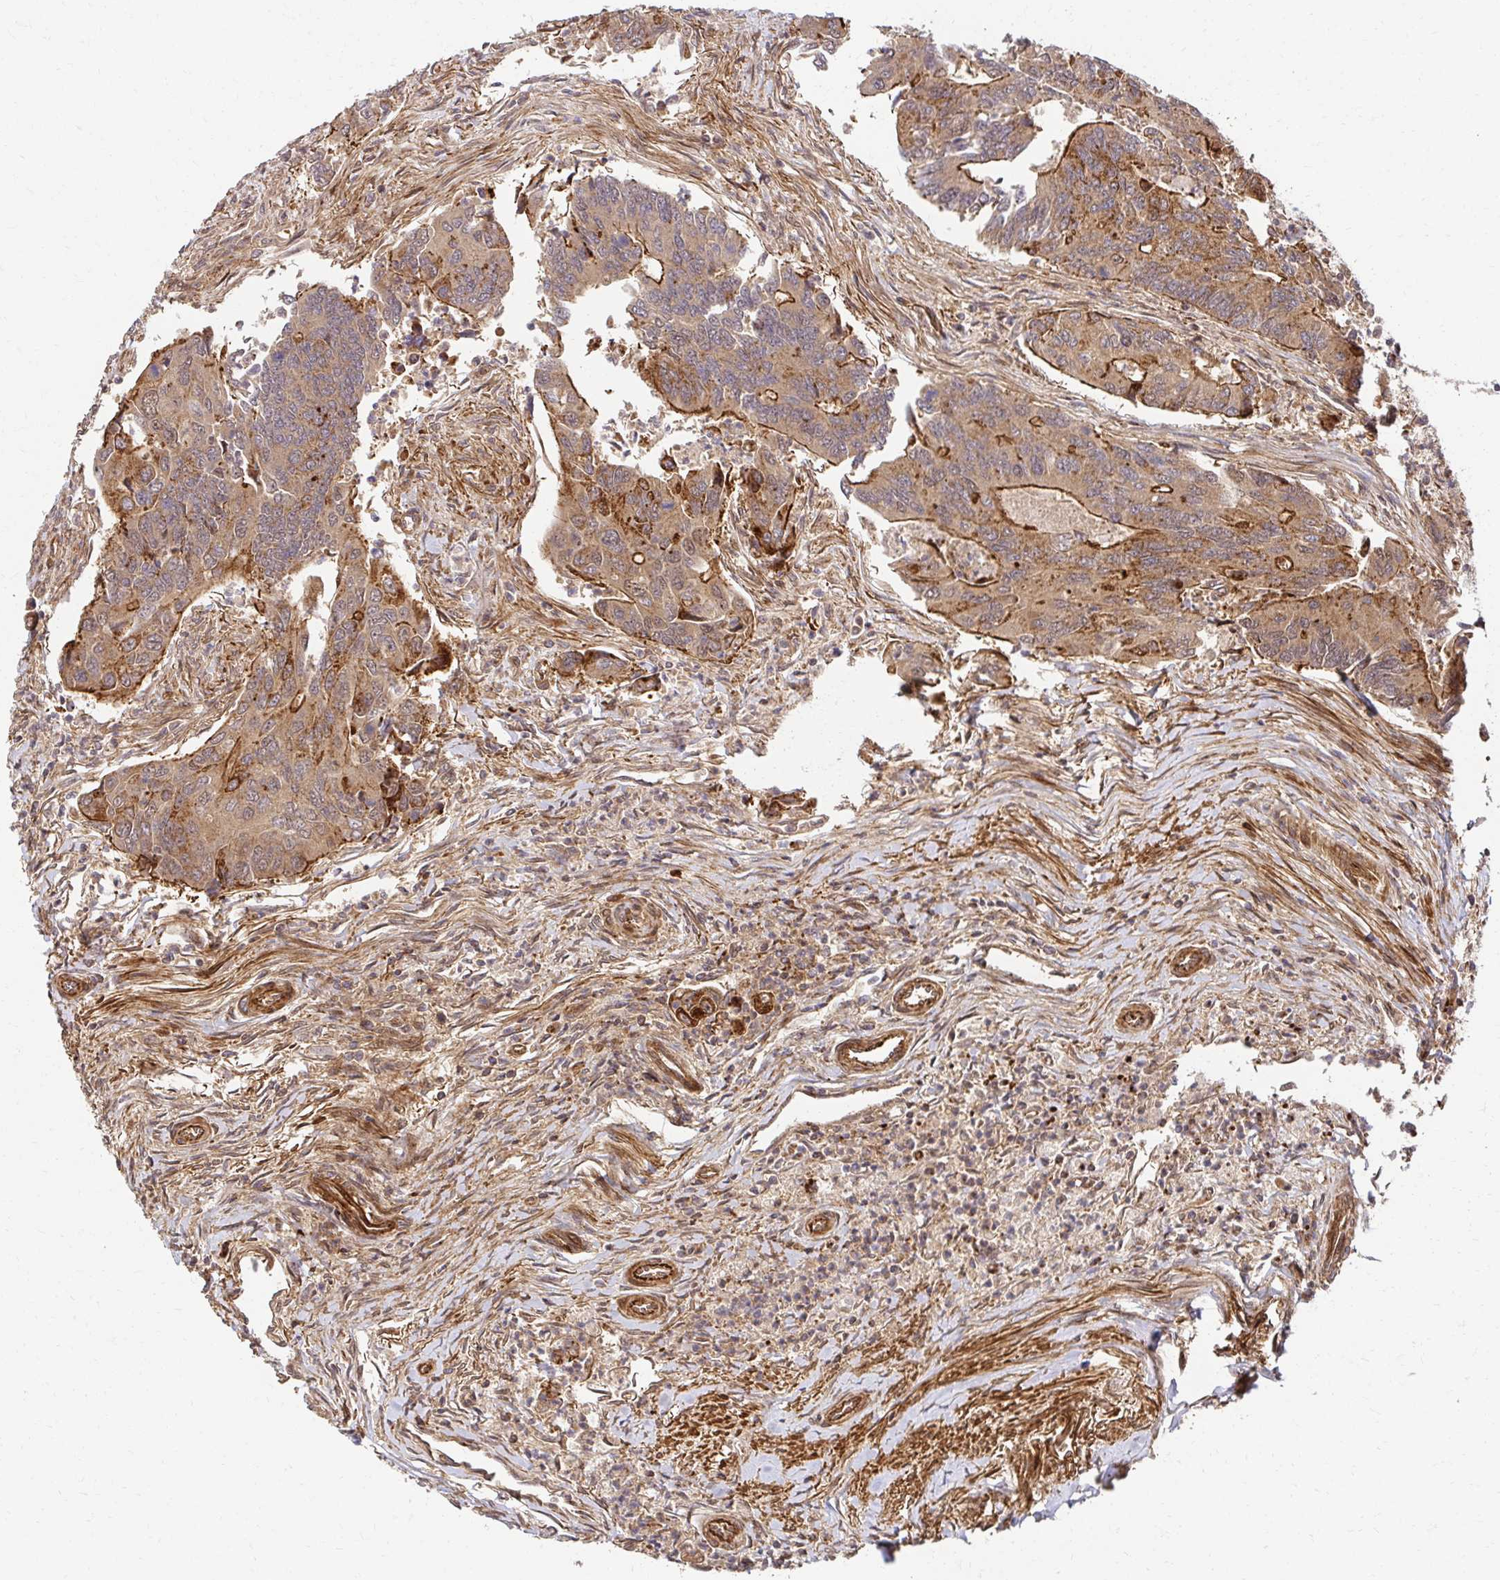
{"staining": {"intensity": "moderate", "quantity": "25%-75%", "location": "cytoplasmic/membranous"}, "tissue": "colorectal cancer", "cell_type": "Tumor cells", "image_type": "cancer", "snomed": [{"axis": "morphology", "description": "Adenocarcinoma, NOS"}, {"axis": "topography", "description": "Colon"}], "caption": "Tumor cells reveal moderate cytoplasmic/membranous positivity in about 25%-75% of cells in adenocarcinoma (colorectal). The staining is performed using DAB brown chromogen to label protein expression. The nuclei are counter-stained blue using hematoxylin.", "gene": "PSMA4", "patient": {"sex": "female", "age": 67}}